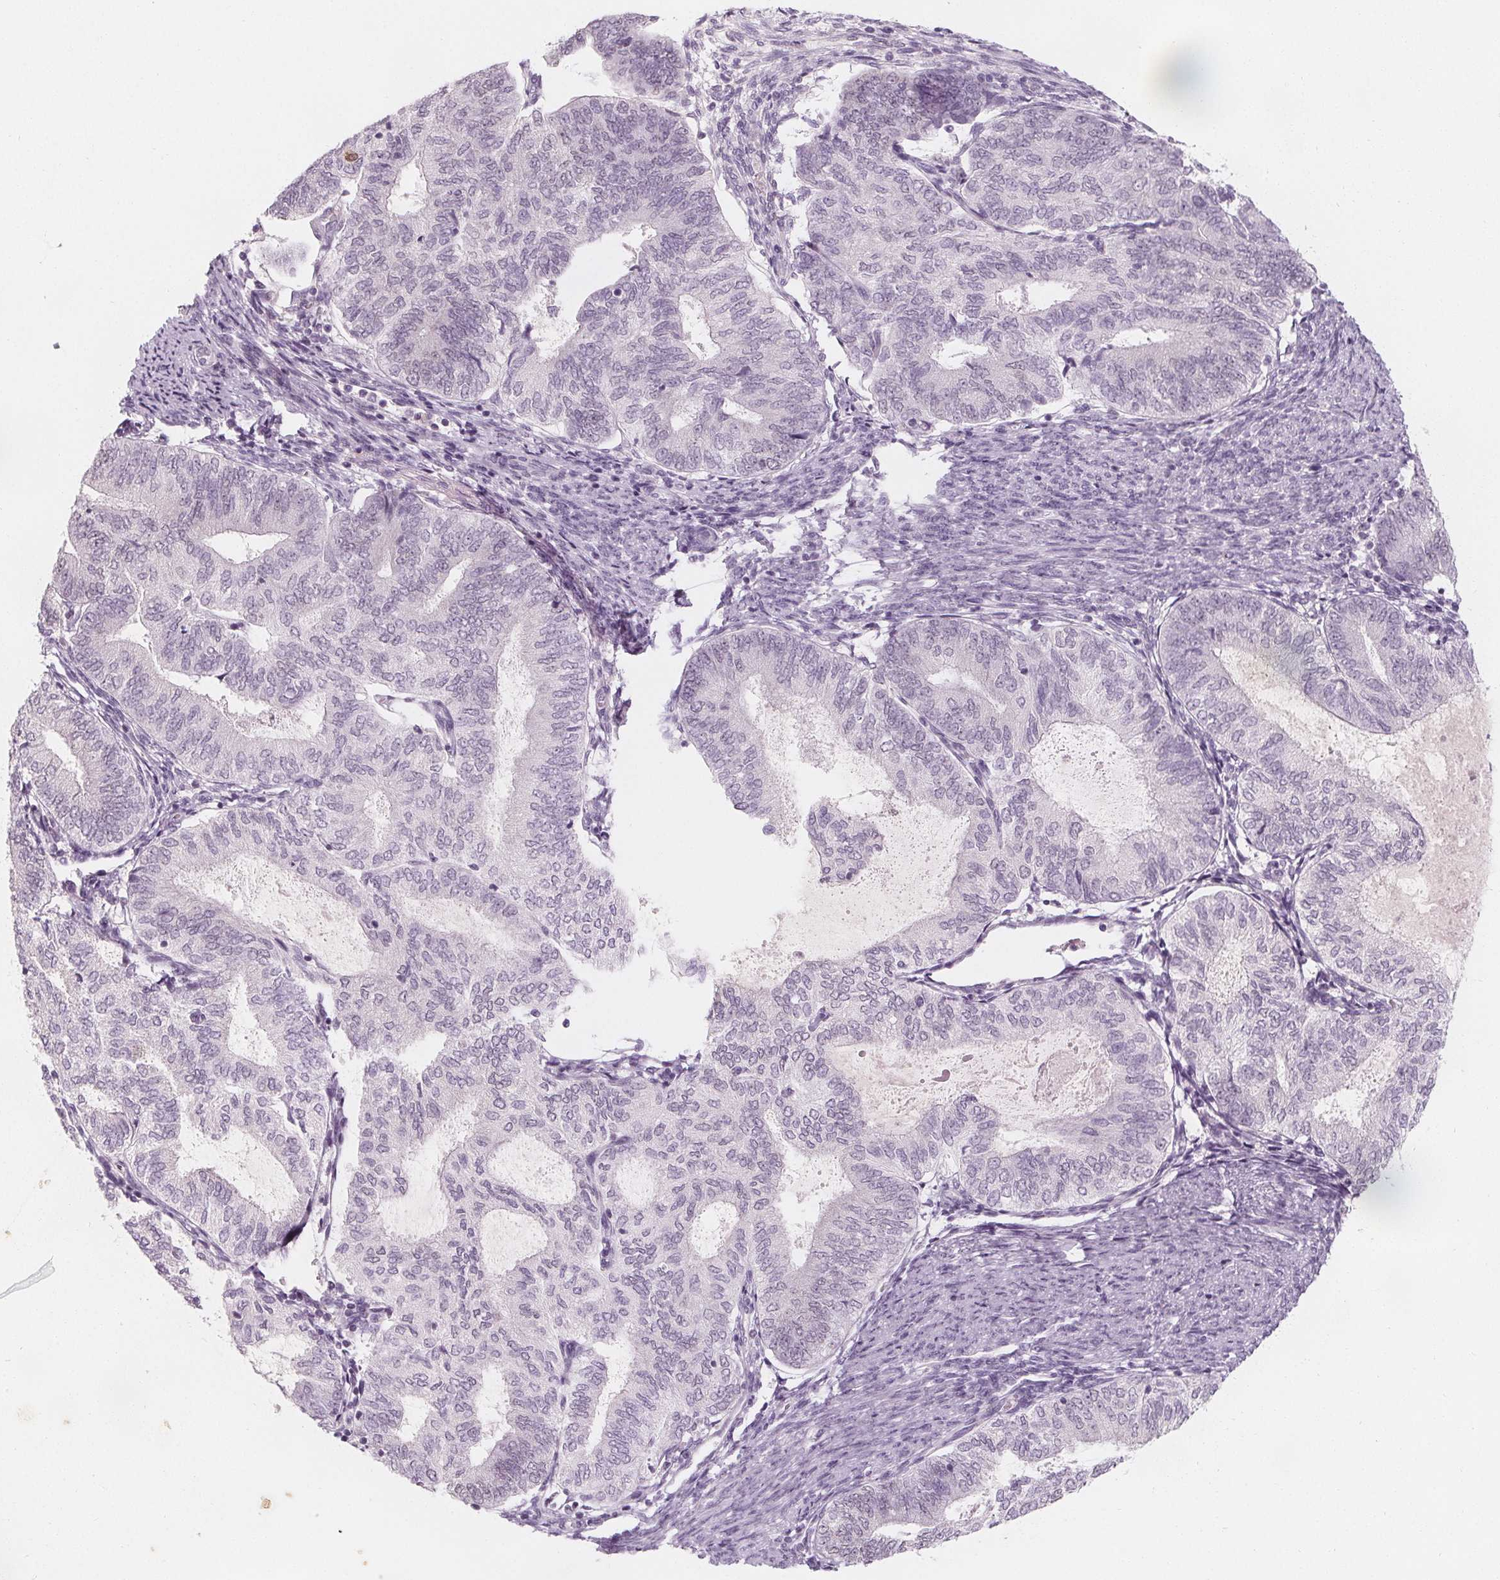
{"staining": {"intensity": "moderate", "quantity": "<25%", "location": "nuclear"}, "tissue": "endometrial cancer", "cell_type": "Tumor cells", "image_type": "cancer", "snomed": [{"axis": "morphology", "description": "Adenocarcinoma, NOS"}, {"axis": "topography", "description": "Endometrium"}], "caption": "Endometrial adenocarcinoma was stained to show a protein in brown. There is low levels of moderate nuclear expression in about <25% of tumor cells.", "gene": "DBX2", "patient": {"sex": "female", "age": 65}}